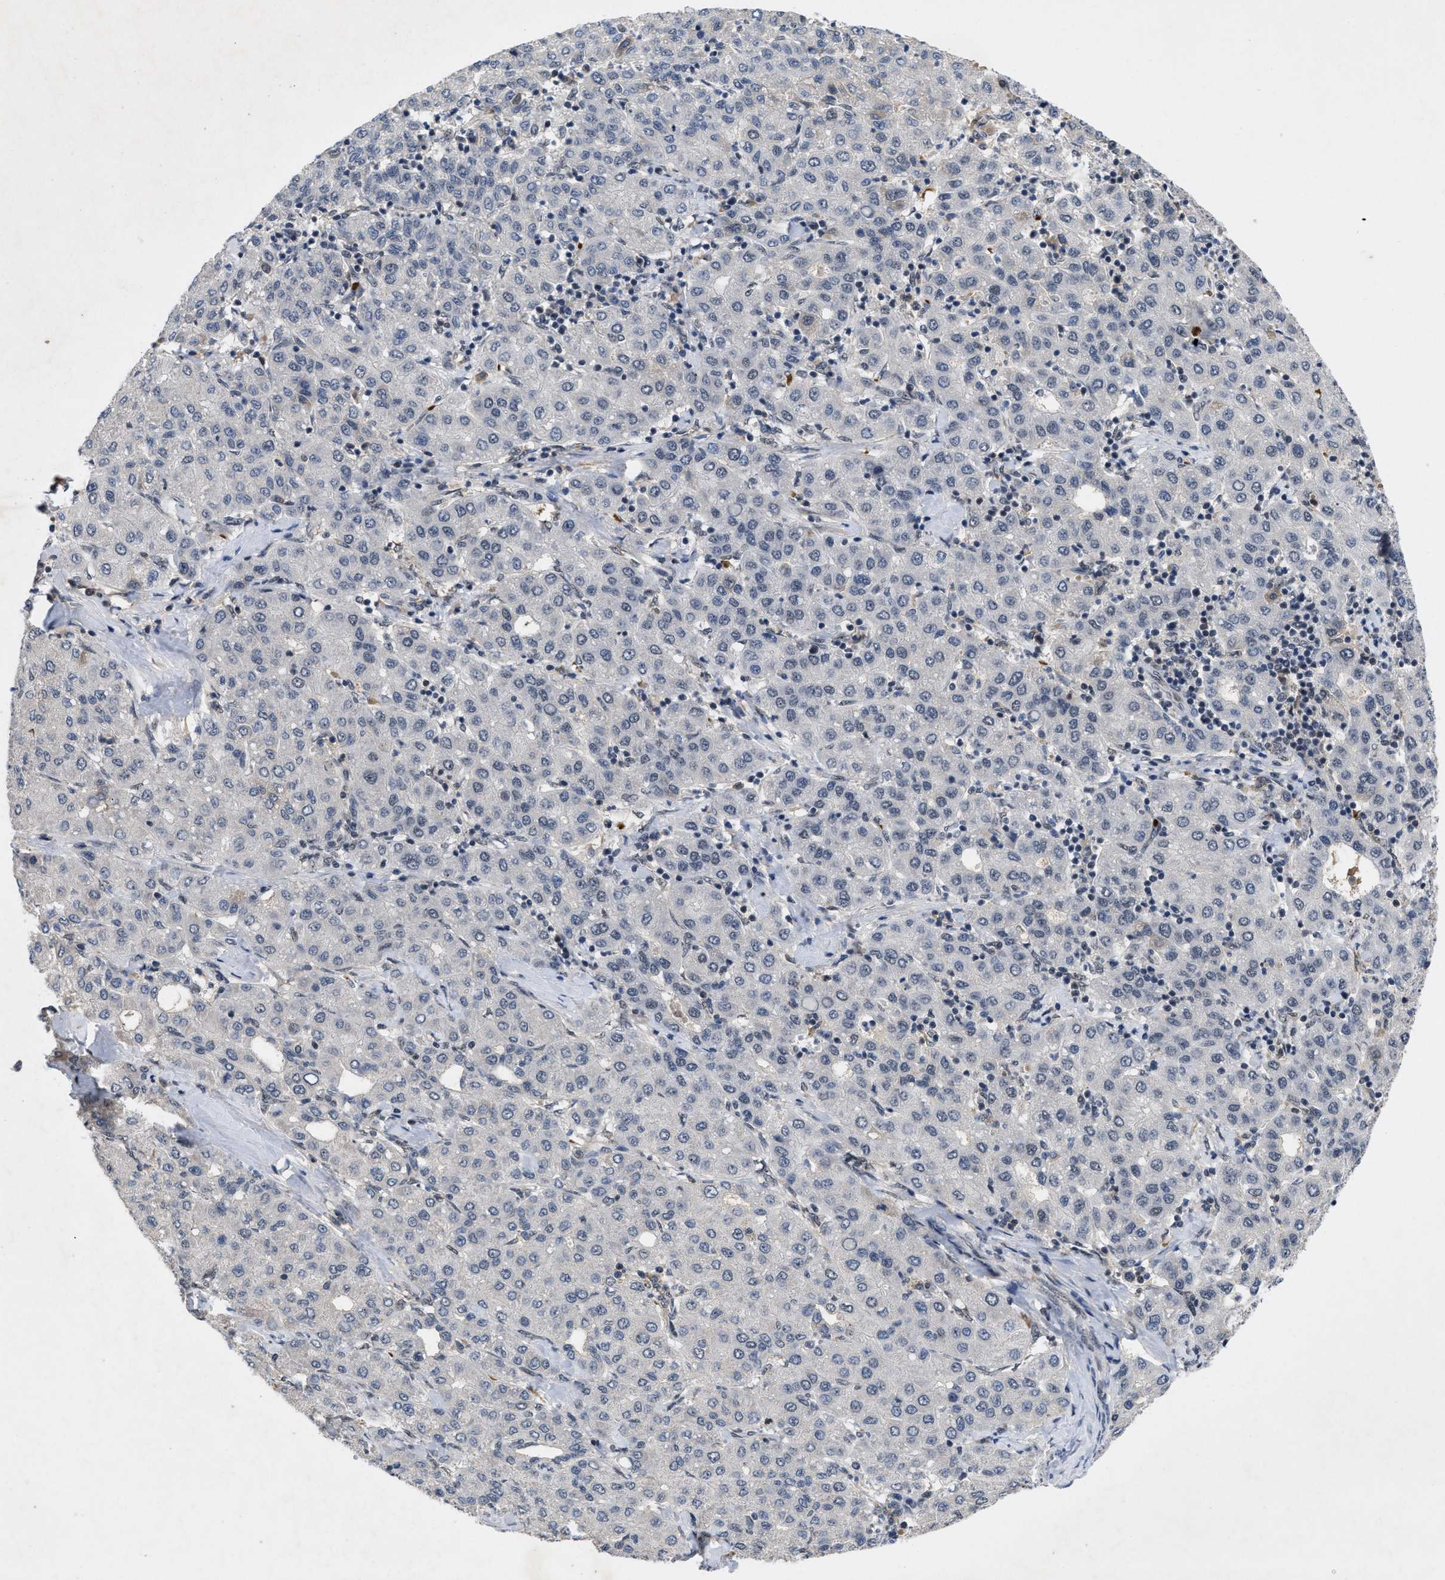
{"staining": {"intensity": "negative", "quantity": "none", "location": "none"}, "tissue": "liver cancer", "cell_type": "Tumor cells", "image_type": "cancer", "snomed": [{"axis": "morphology", "description": "Carcinoma, Hepatocellular, NOS"}, {"axis": "topography", "description": "Liver"}], "caption": "The photomicrograph displays no significant positivity in tumor cells of hepatocellular carcinoma (liver).", "gene": "ZNF346", "patient": {"sex": "male", "age": 65}}